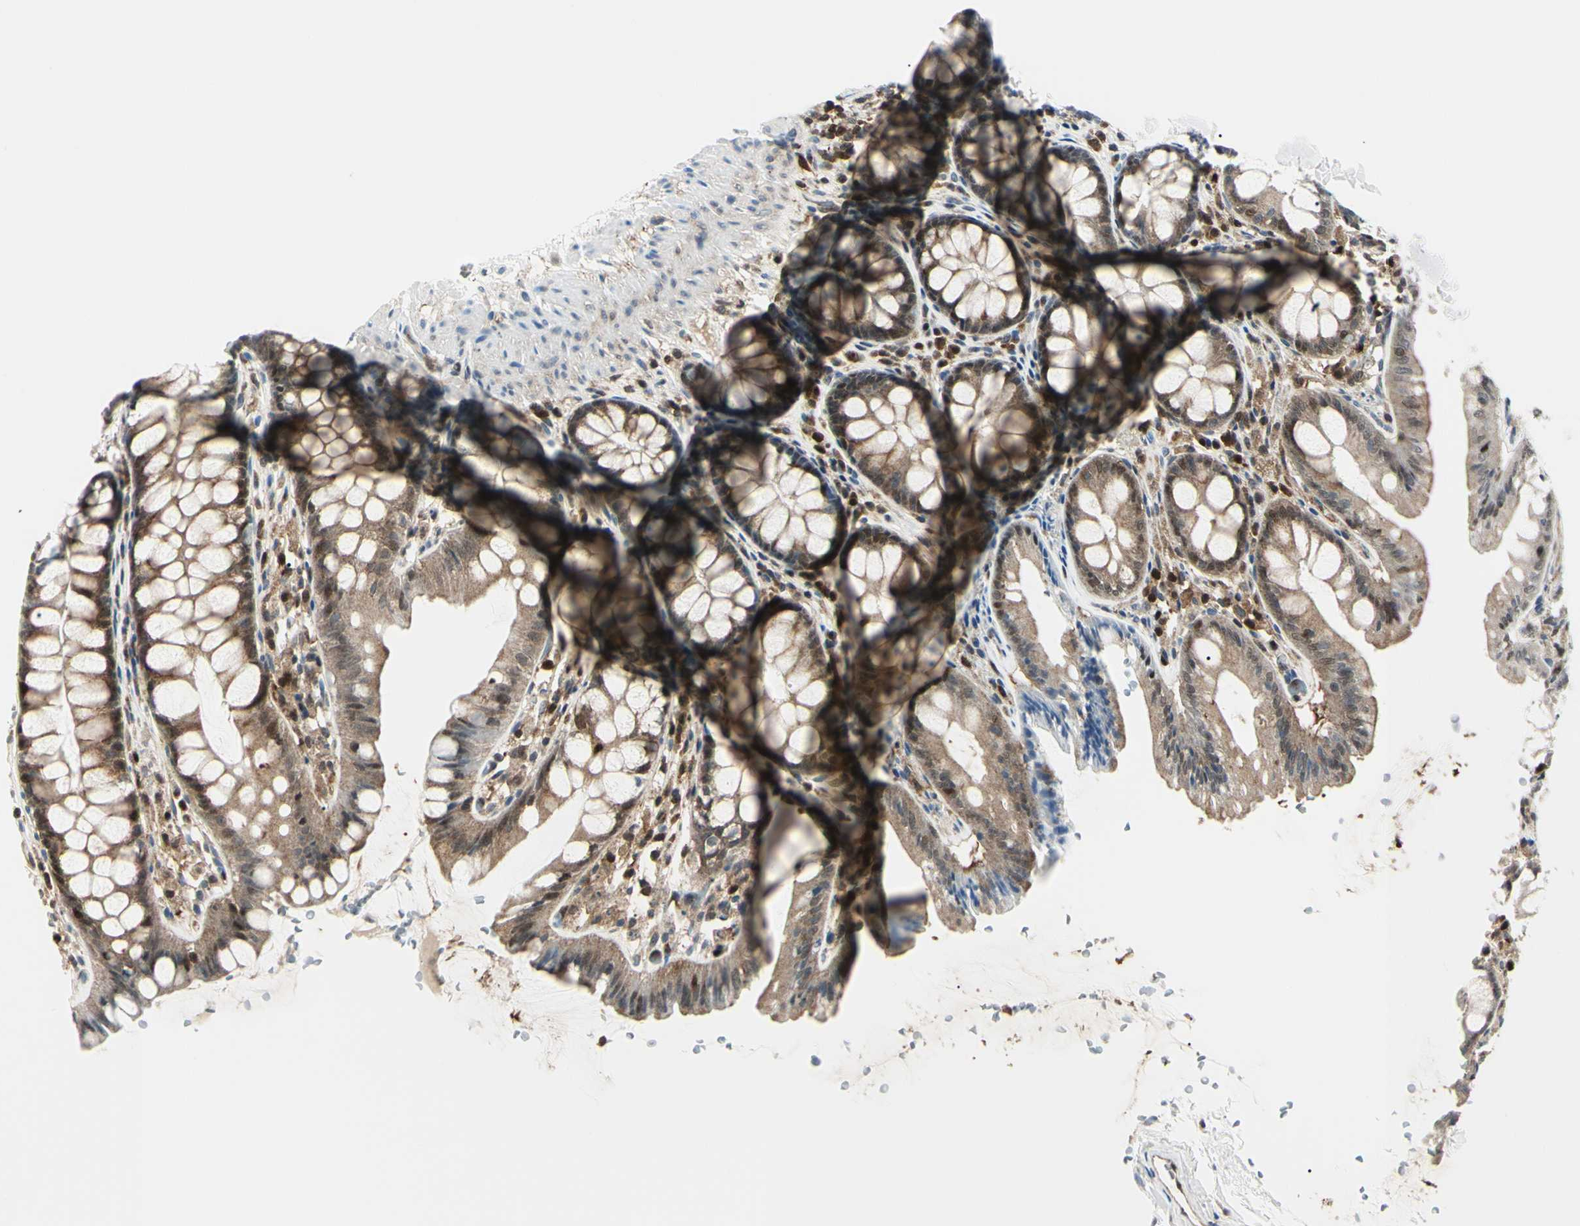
{"staining": {"intensity": "moderate", "quantity": "25%-75%", "location": "cytoplasmic/membranous,nuclear"}, "tissue": "colon", "cell_type": "Endothelial cells", "image_type": "normal", "snomed": [{"axis": "morphology", "description": "Normal tissue, NOS"}, {"axis": "topography", "description": "Colon"}], "caption": "An image showing moderate cytoplasmic/membranous,nuclear positivity in about 25%-75% of endothelial cells in normal colon, as visualized by brown immunohistochemical staining.", "gene": "PGK1", "patient": {"sex": "female", "age": 55}}